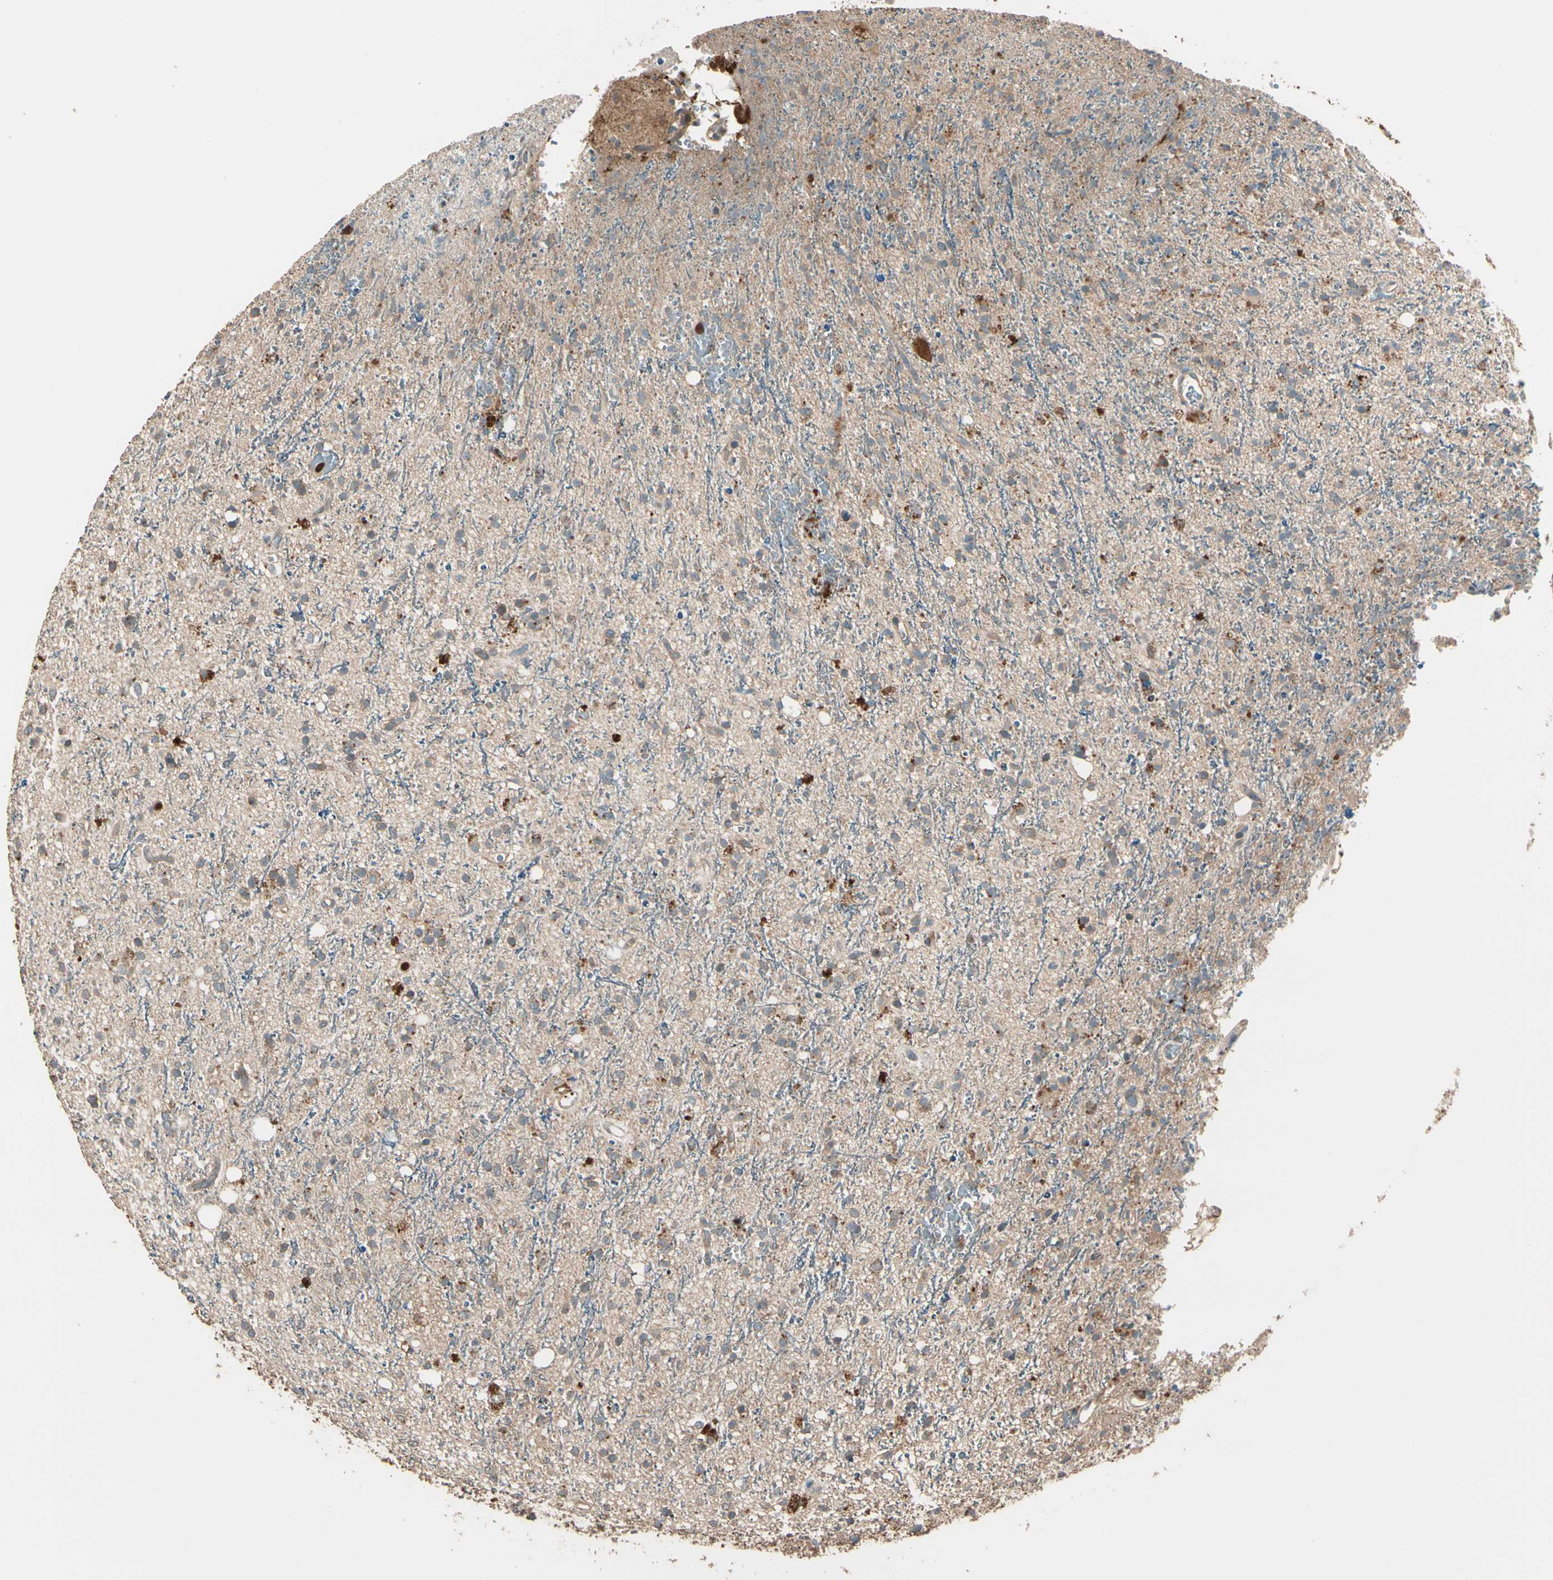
{"staining": {"intensity": "moderate", "quantity": "25%-75%", "location": "cytoplasmic/membranous"}, "tissue": "glioma", "cell_type": "Tumor cells", "image_type": "cancer", "snomed": [{"axis": "morphology", "description": "Glioma, malignant, High grade"}, {"axis": "topography", "description": "Brain"}], "caption": "Human malignant high-grade glioma stained for a protein (brown) demonstrates moderate cytoplasmic/membranous positive expression in approximately 25%-75% of tumor cells.", "gene": "STX11", "patient": {"sex": "male", "age": 47}}